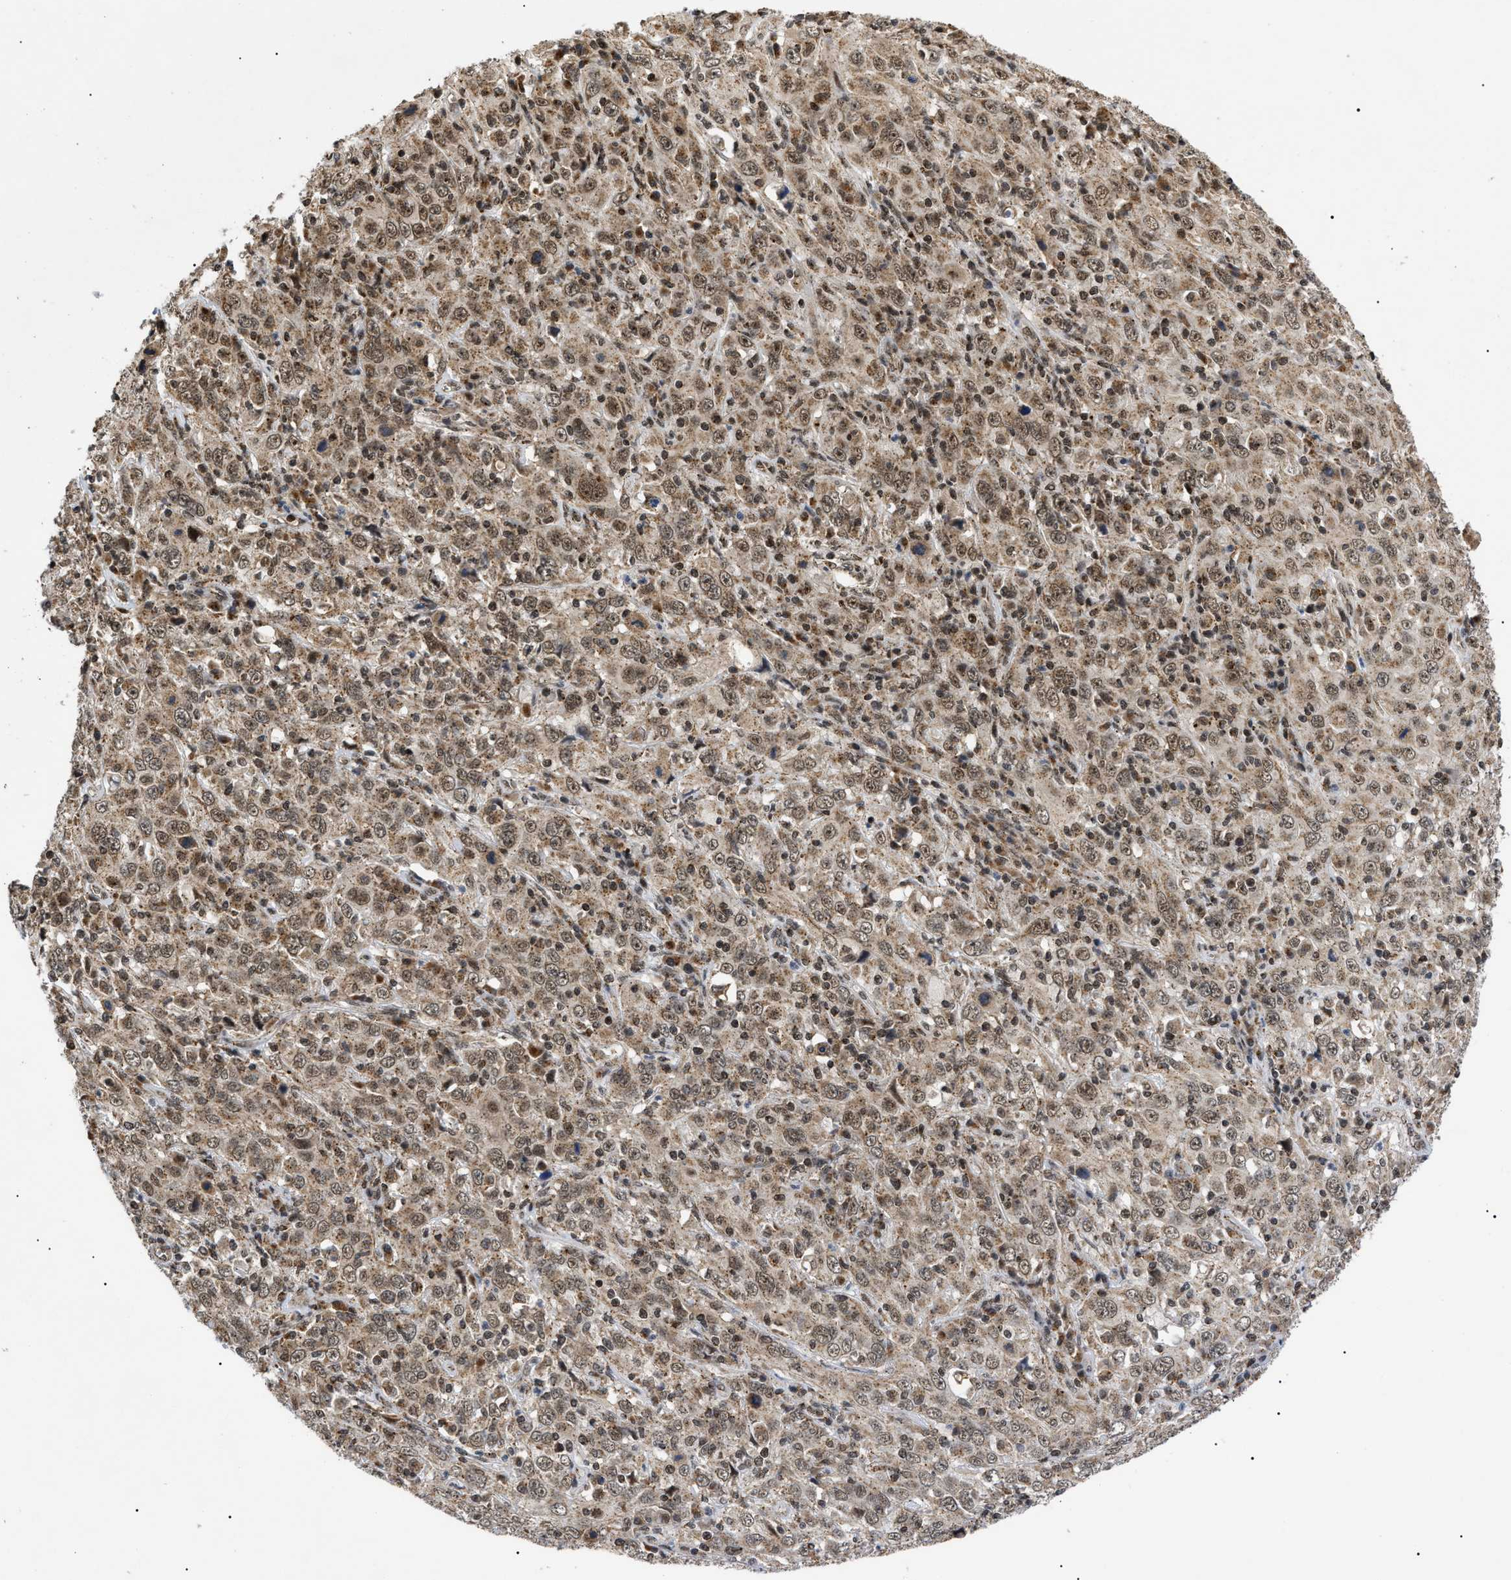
{"staining": {"intensity": "moderate", "quantity": ">75%", "location": "cytoplasmic/membranous,nuclear"}, "tissue": "cervical cancer", "cell_type": "Tumor cells", "image_type": "cancer", "snomed": [{"axis": "morphology", "description": "Squamous cell carcinoma, NOS"}, {"axis": "topography", "description": "Cervix"}], "caption": "There is medium levels of moderate cytoplasmic/membranous and nuclear expression in tumor cells of cervical squamous cell carcinoma, as demonstrated by immunohistochemical staining (brown color).", "gene": "ZBTB11", "patient": {"sex": "female", "age": 46}}